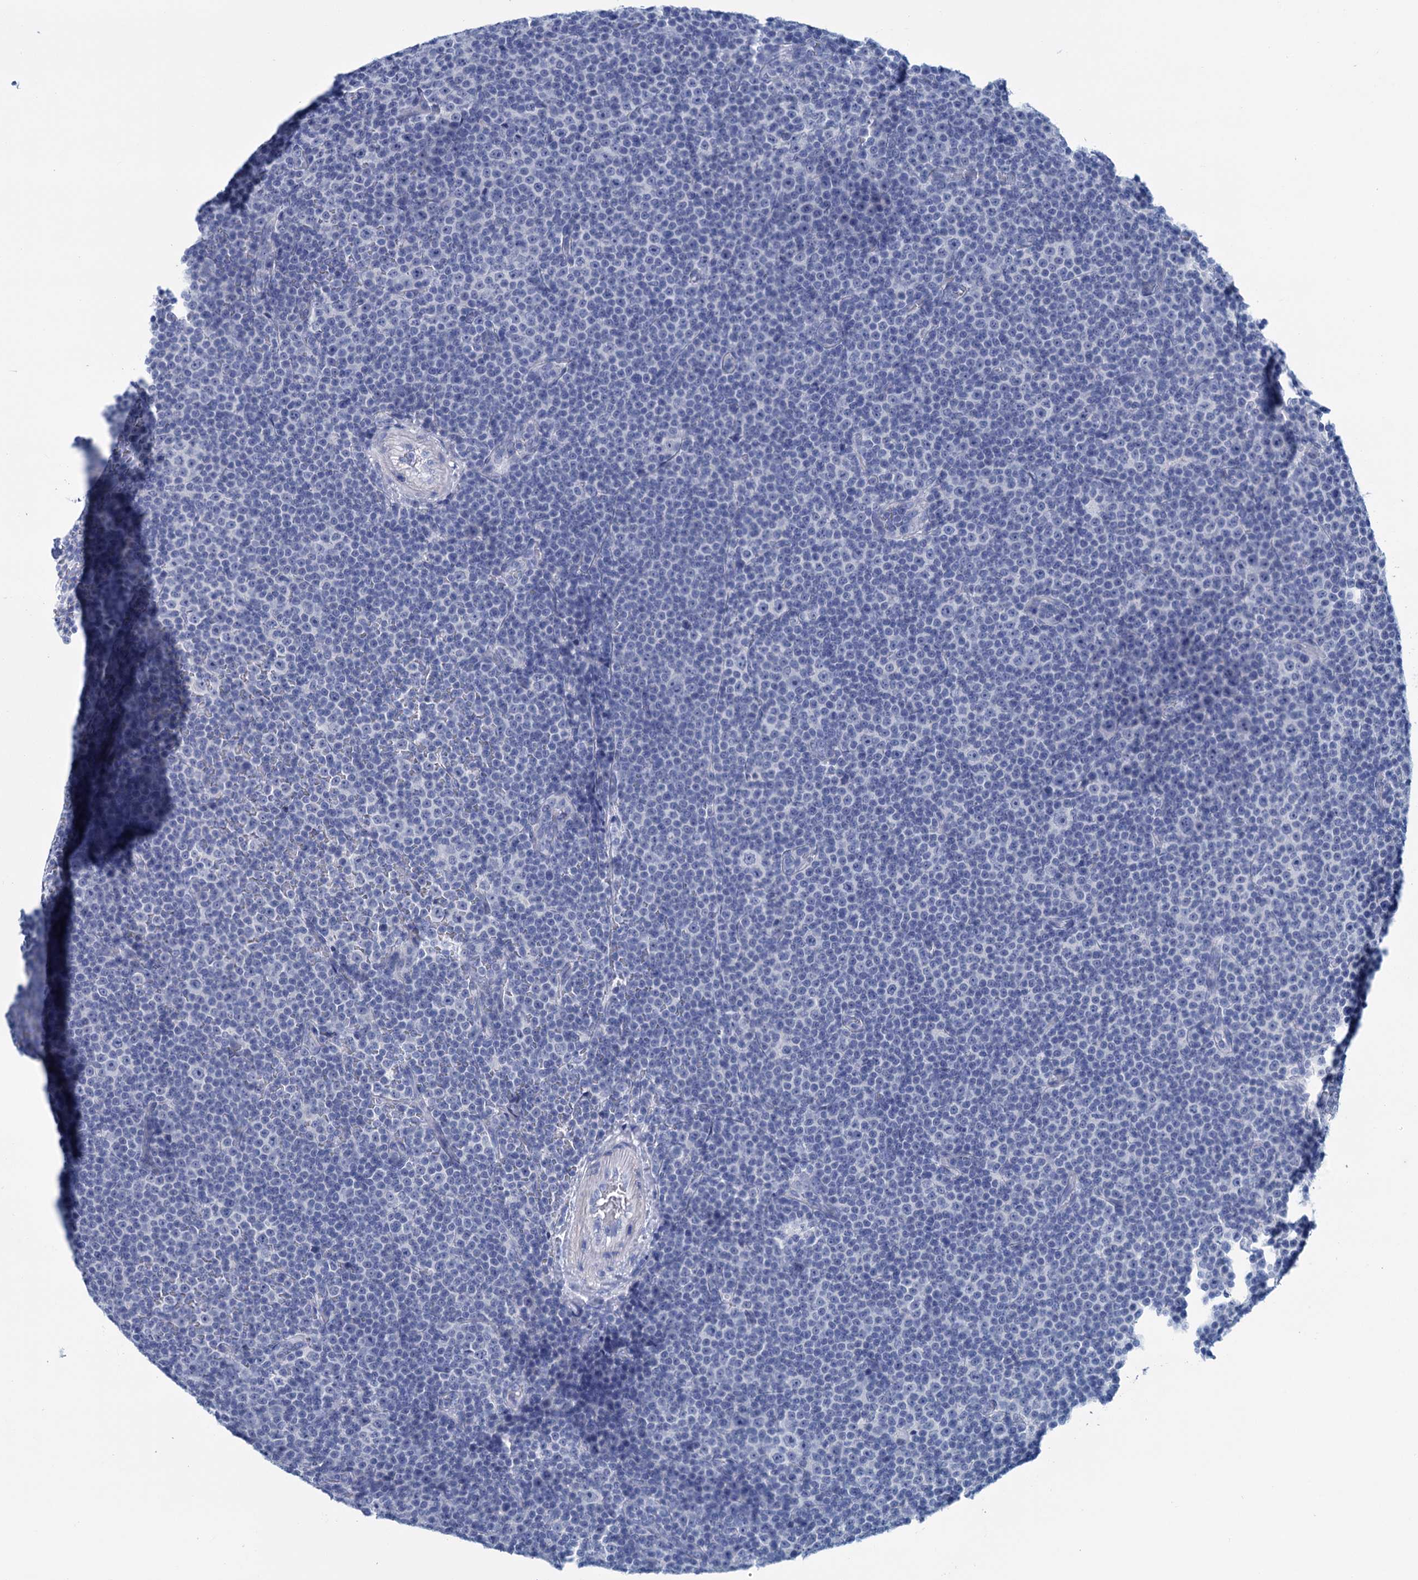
{"staining": {"intensity": "negative", "quantity": "none", "location": "none"}, "tissue": "lymphoma", "cell_type": "Tumor cells", "image_type": "cancer", "snomed": [{"axis": "morphology", "description": "Malignant lymphoma, non-Hodgkin's type, Low grade"}, {"axis": "topography", "description": "Lymph node"}], "caption": "Low-grade malignant lymphoma, non-Hodgkin's type was stained to show a protein in brown. There is no significant staining in tumor cells.", "gene": "MYOZ3", "patient": {"sex": "female", "age": 67}}